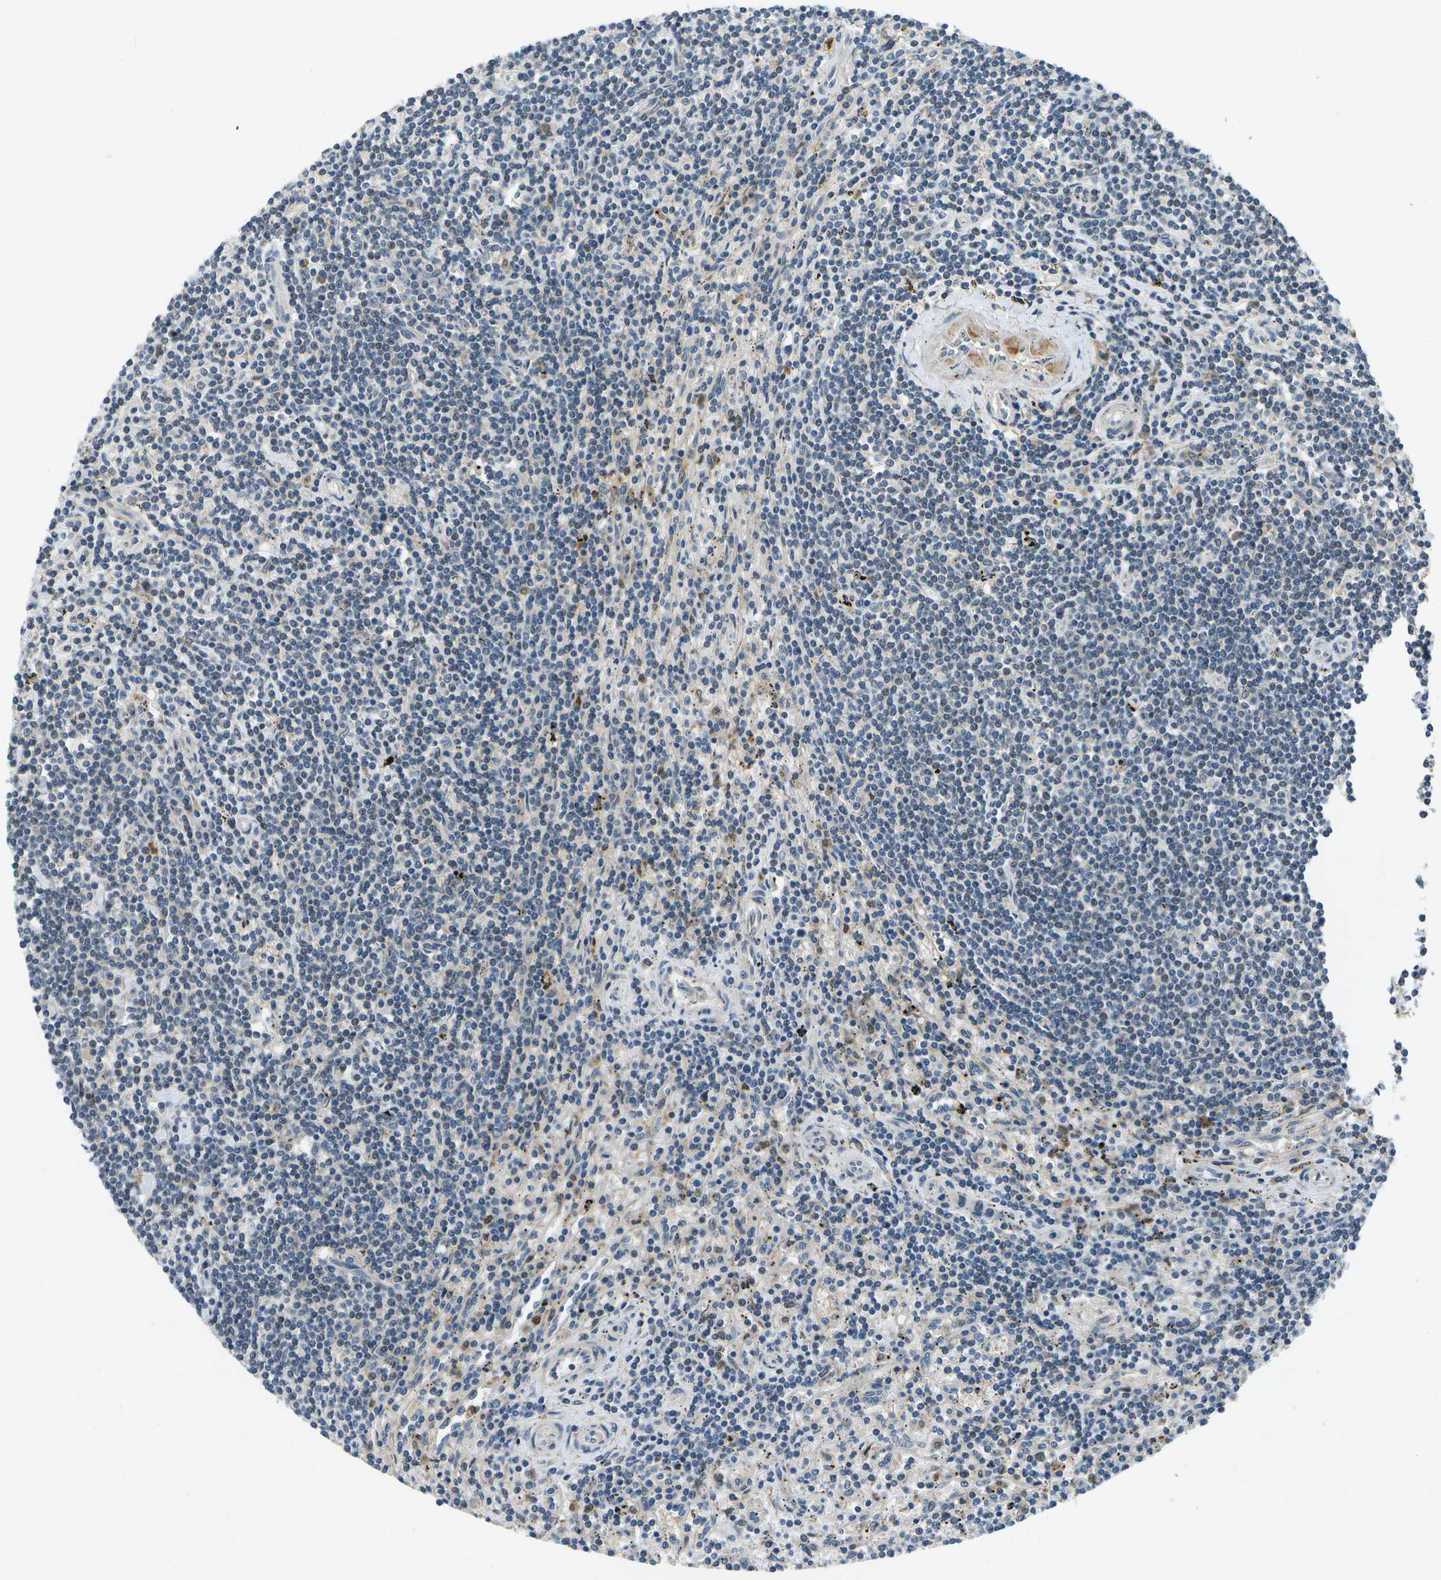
{"staining": {"intensity": "negative", "quantity": "none", "location": "none"}, "tissue": "lymphoma", "cell_type": "Tumor cells", "image_type": "cancer", "snomed": [{"axis": "morphology", "description": "Malignant lymphoma, non-Hodgkin's type, Low grade"}, {"axis": "topography", "description": "Spleen"}], "caption": "Tumor cells show no significant protein positivity in lymphoma.", "gene": "GANC", "patient": {"sex": "male", "age": 76}}